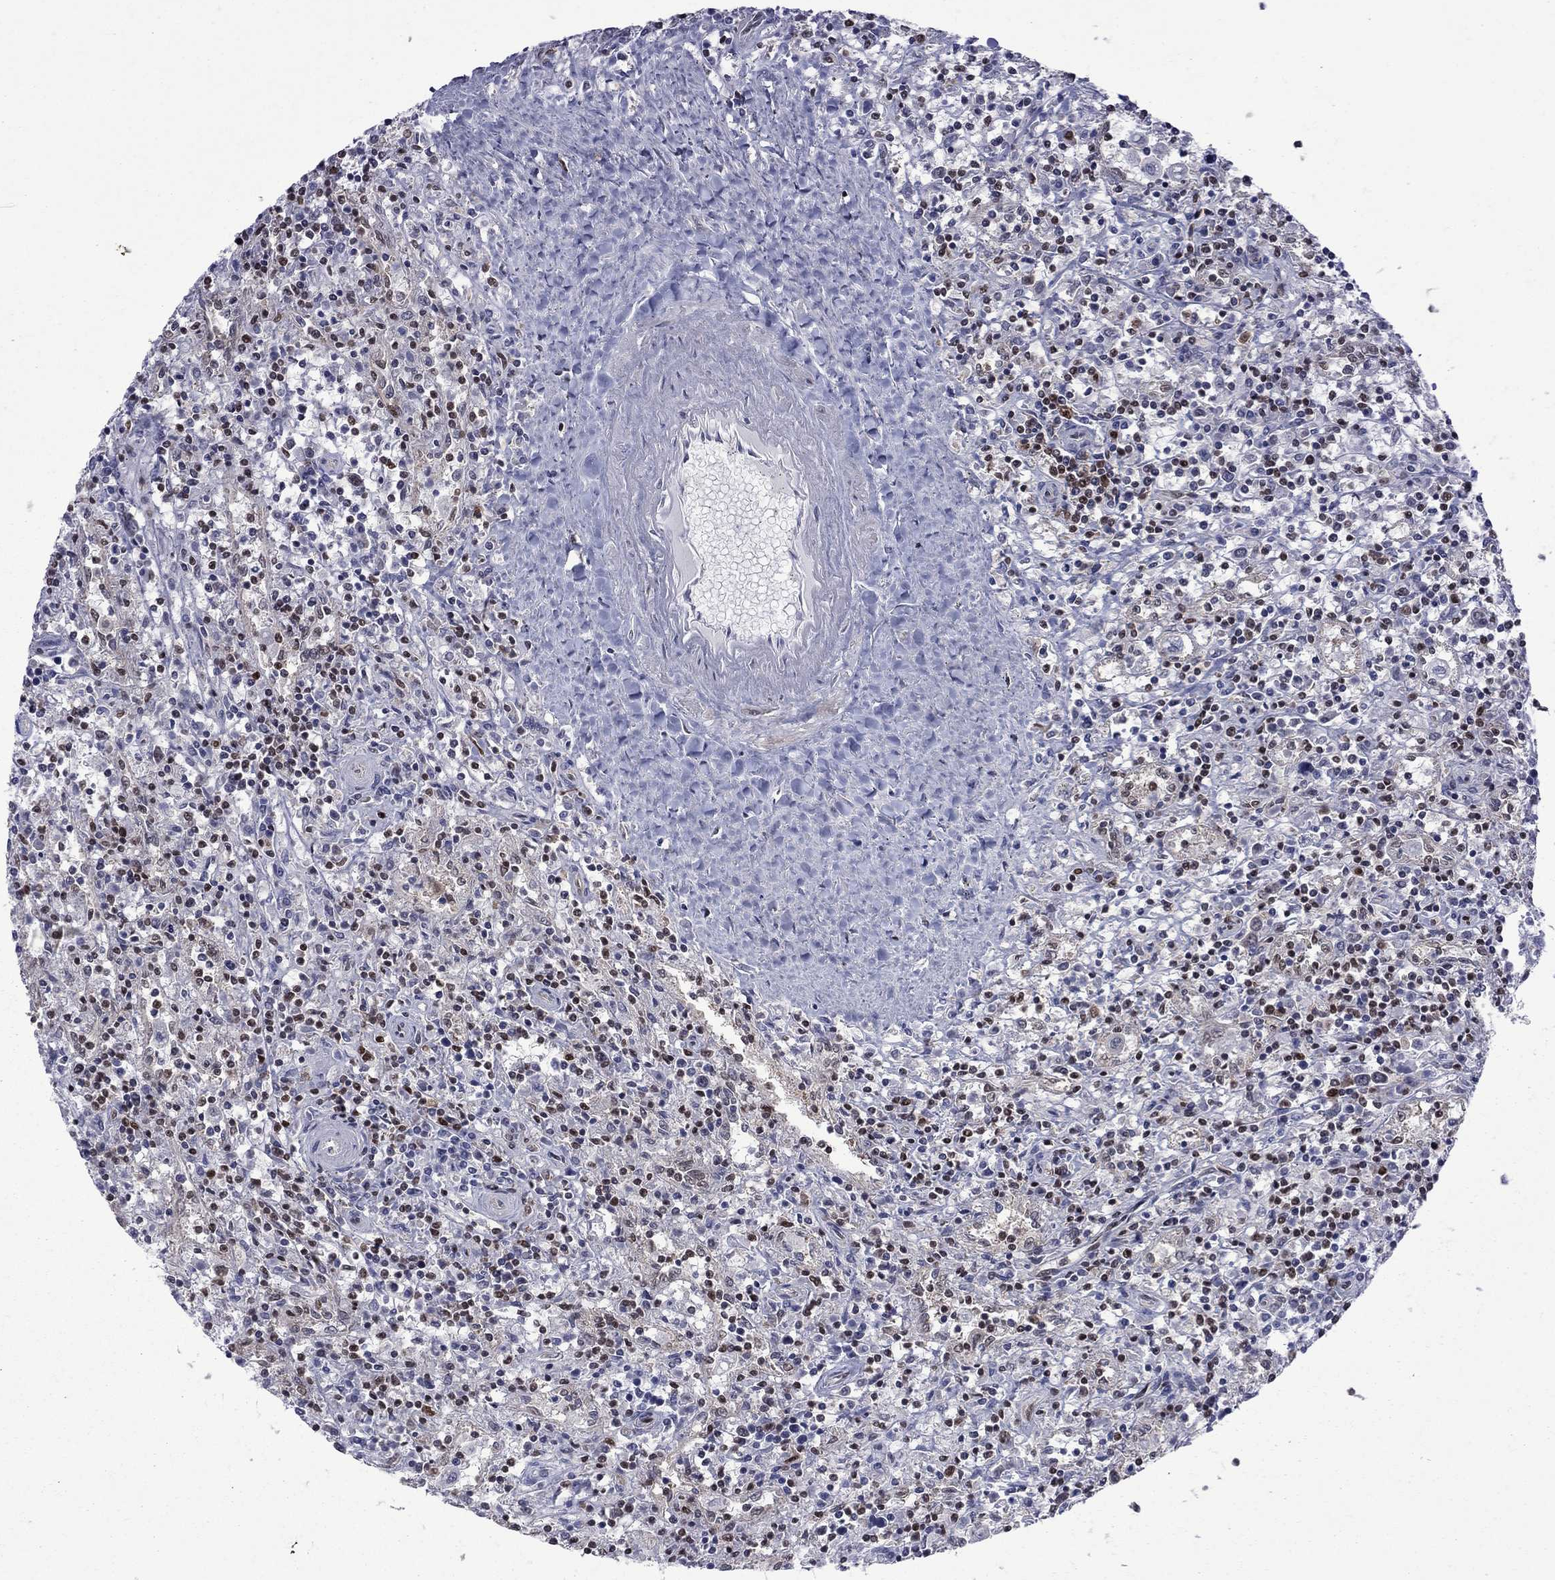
{"staining": {"intensity": "strong", "quantity": "<25%", "location": "nuclear"}, "tissue": "lymphoma", "cell_type": "Tumor cells", "image_type": "cancer", "snomed": [{"axis": "morphology", "description": "Malignant lymphoma, non-Hodgkin's type, Low grade"}, {"axis": "topography", "description": "Spleen"}], "caption": "The histopathology image reveals immunohistochemical staining of low-grade malignant lymphoma, non-Hodgkin's type. There is strong nuclear expression is present in approximately <25% of tumor cells.", "gene": "MED25", "patient": {"sex": "male", "age": 62}}